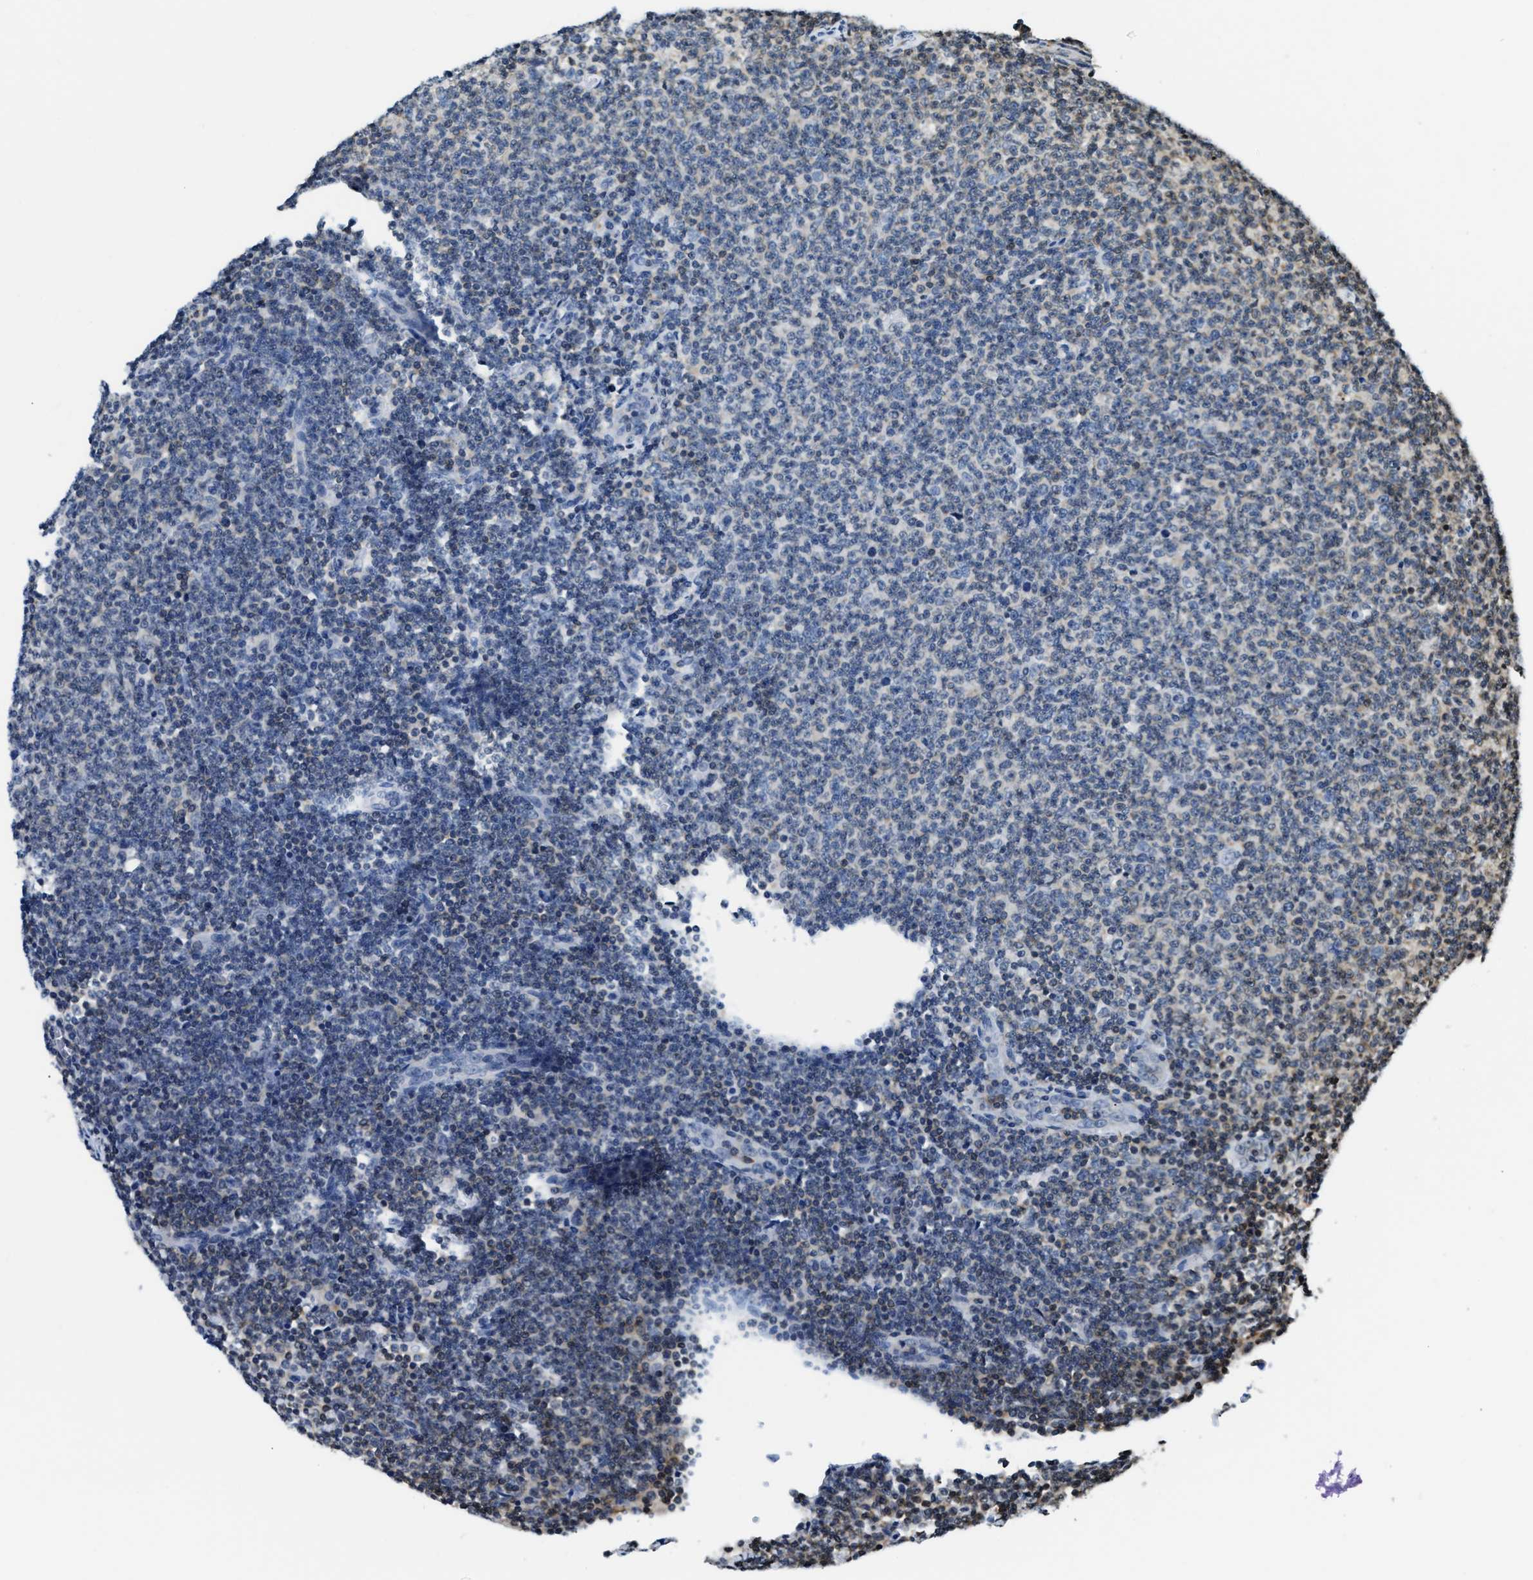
{"staining": {"intensity": "negative", "quantity": "none", "location": "none"}, "tissue": "lymphoma", "cell_type": "Tumor cells", "image_type": "cancer", "snomed": [{"axis": "morphology", "description": "Malignant lymphoma, non-Hodgkin's type, Low grade"}, {"axis": "topography", "description": "Lymph node"}], "caption": "Immunohistochemical staining of low-grade malignant lymphoma, non-Hodgkin's type demonstrates no significant positivity in tumor cells. (IHC, brightfield microscopy, high magnification).", "gene": "STK10", "patient": {"sex": "male", "age": 66}}